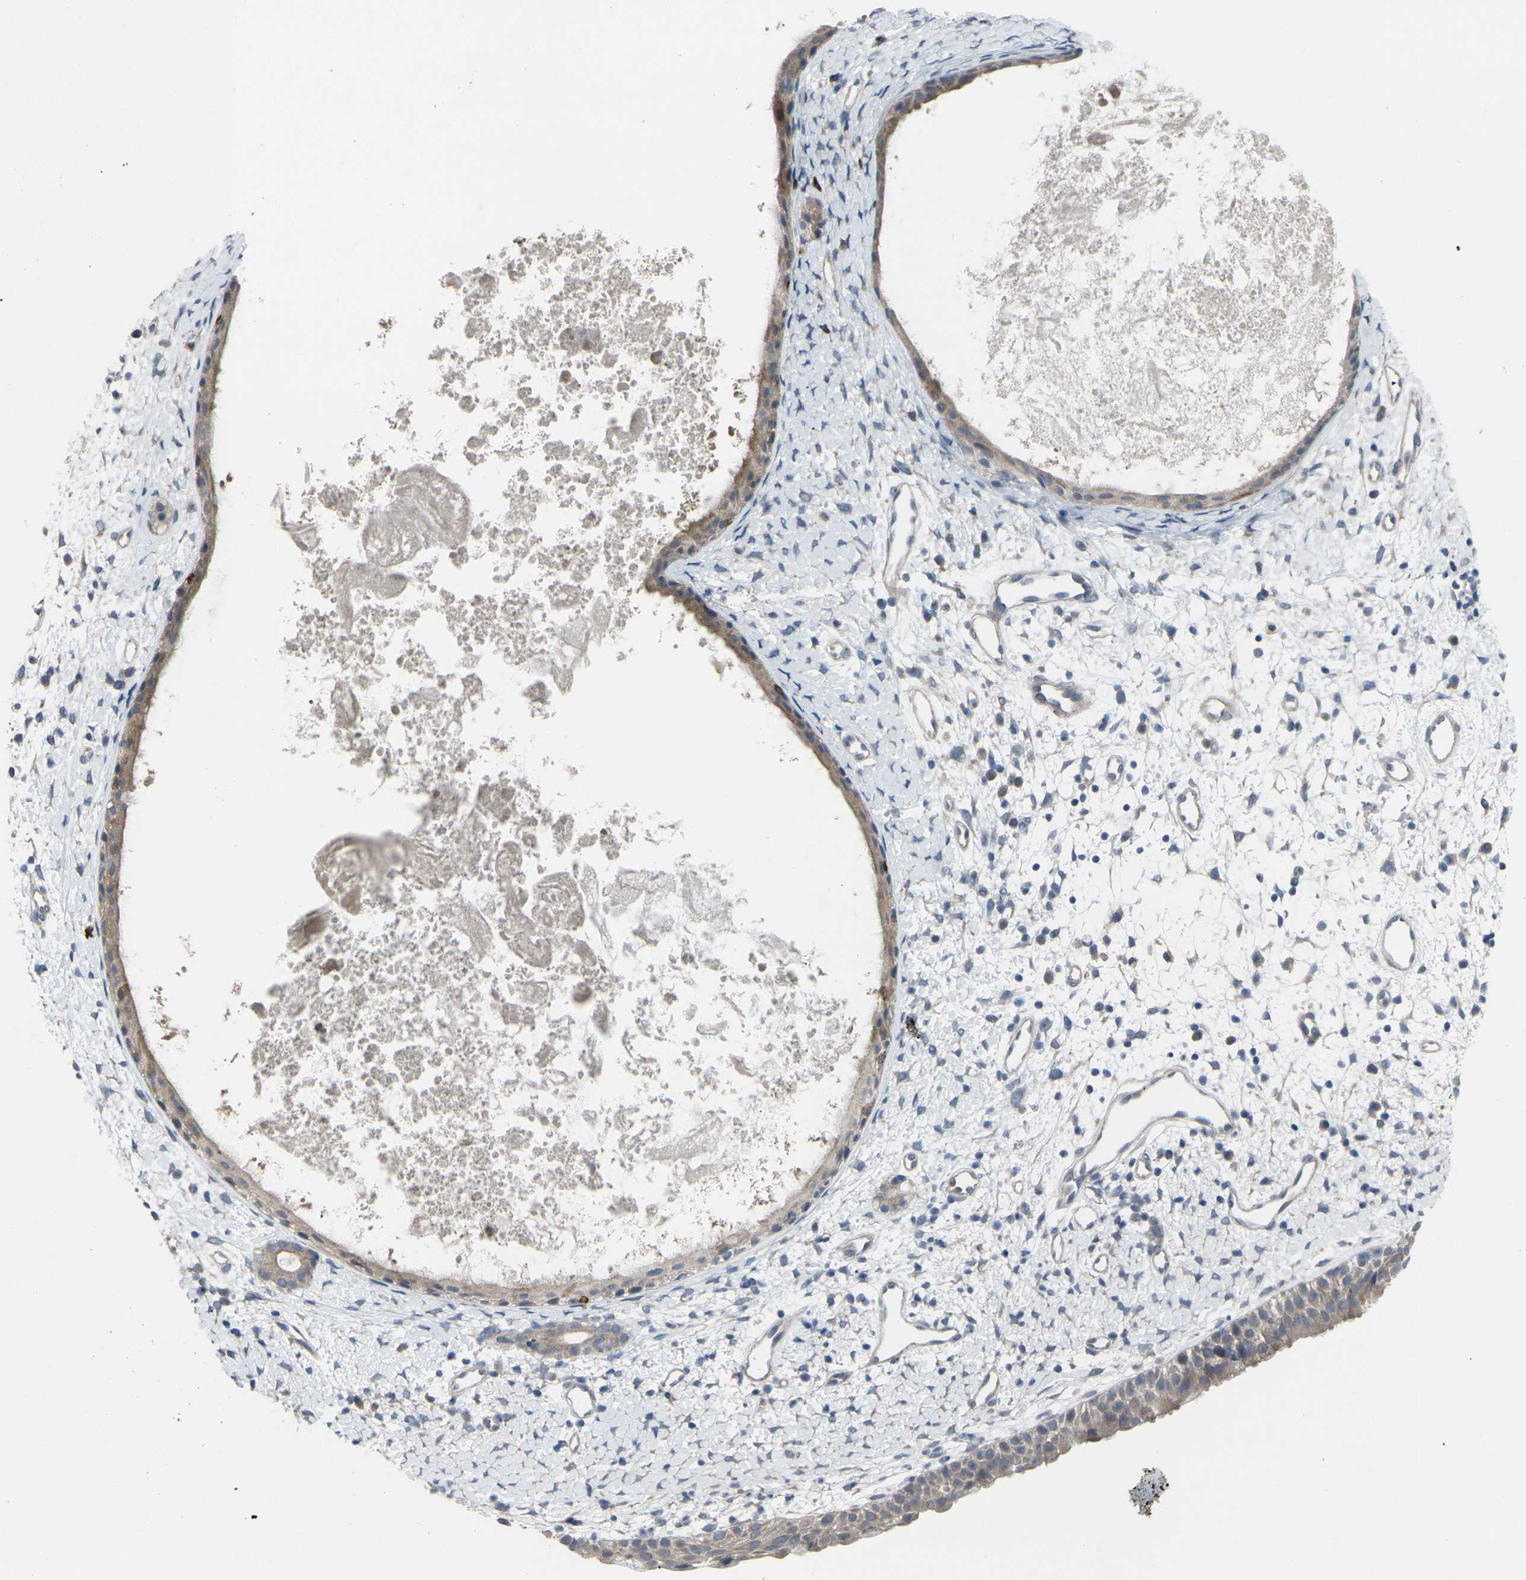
{"staining": {"intensity": "moderate", "quantity": ">75%", "location": "cytoplasmic/membranous"}, "tissue": "nasopharynx", "cell_type": "Respiratory epithelial cells", "image_type": "normal", "snomed": [{"axis": "morphology", "description": "Normal tissue, NOS"}, {"axis": "topography", "description": "Nasopharynx"}], "caption": "Normal nasopharynx shows moderate cytoplasmic/membranous staining in about >75% of respiratory epithelial cells.", "gene": "CCR10", "patient": {"sex": "male", "age": 22}}